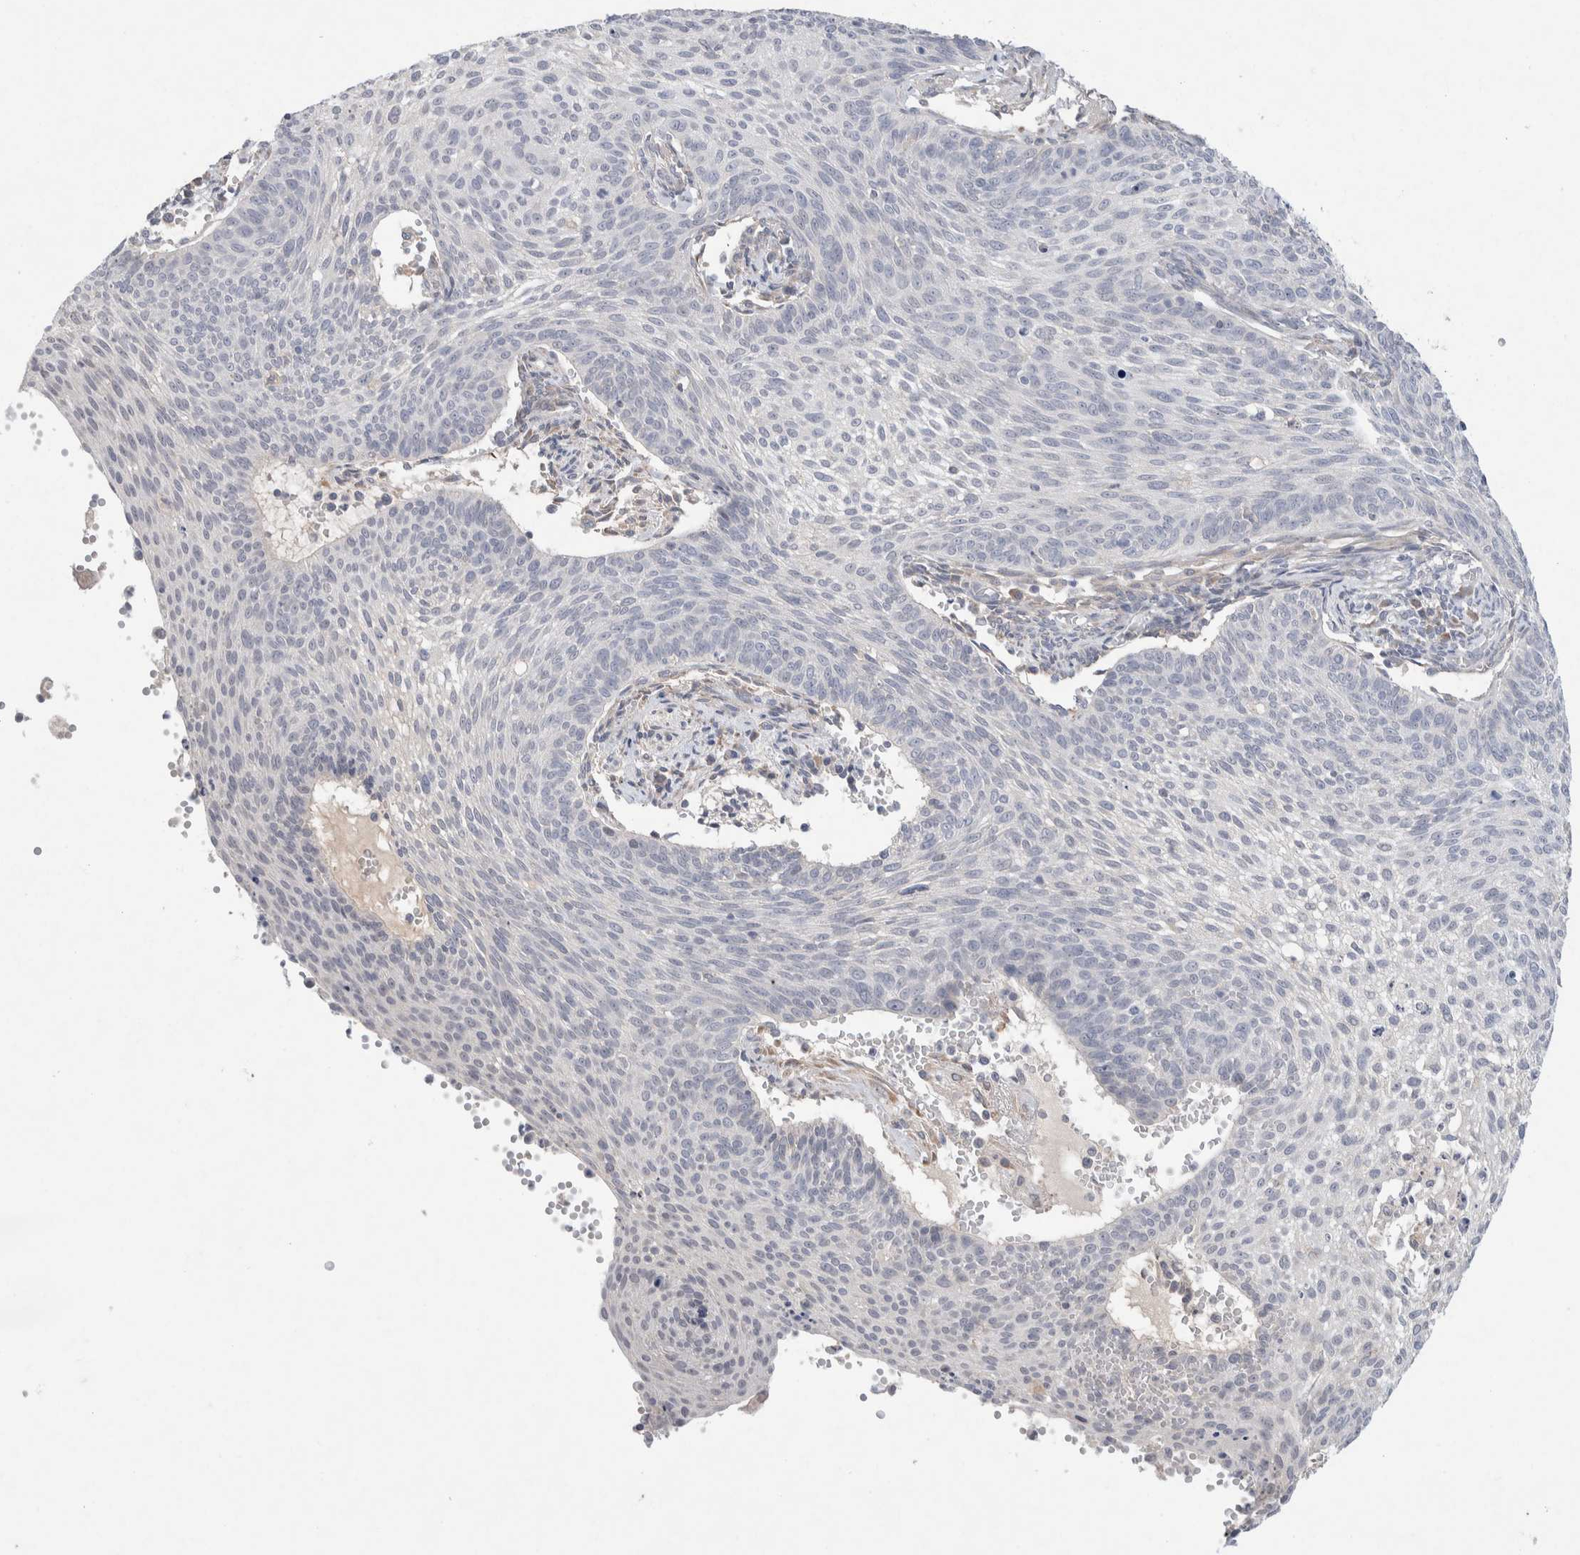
{"staining": {"intensity": "negative", "quantity": "none", "location": "none"}, "tissue": "cervical cancer", "cell_type": "Tumor cells", "image_type": "cancer", "snomed": [{"axis": "morphology", "description": "Squamous cell carcinoma, NOS"}, {"axis": "topography", "description": "Cervix"}], "caption": "A histopathology image of cervical cancer stained for a protein reveals no brown staining in tumor cells.", "gene": "CMTM4", "patient": {"sex": "female", "age": 70}}